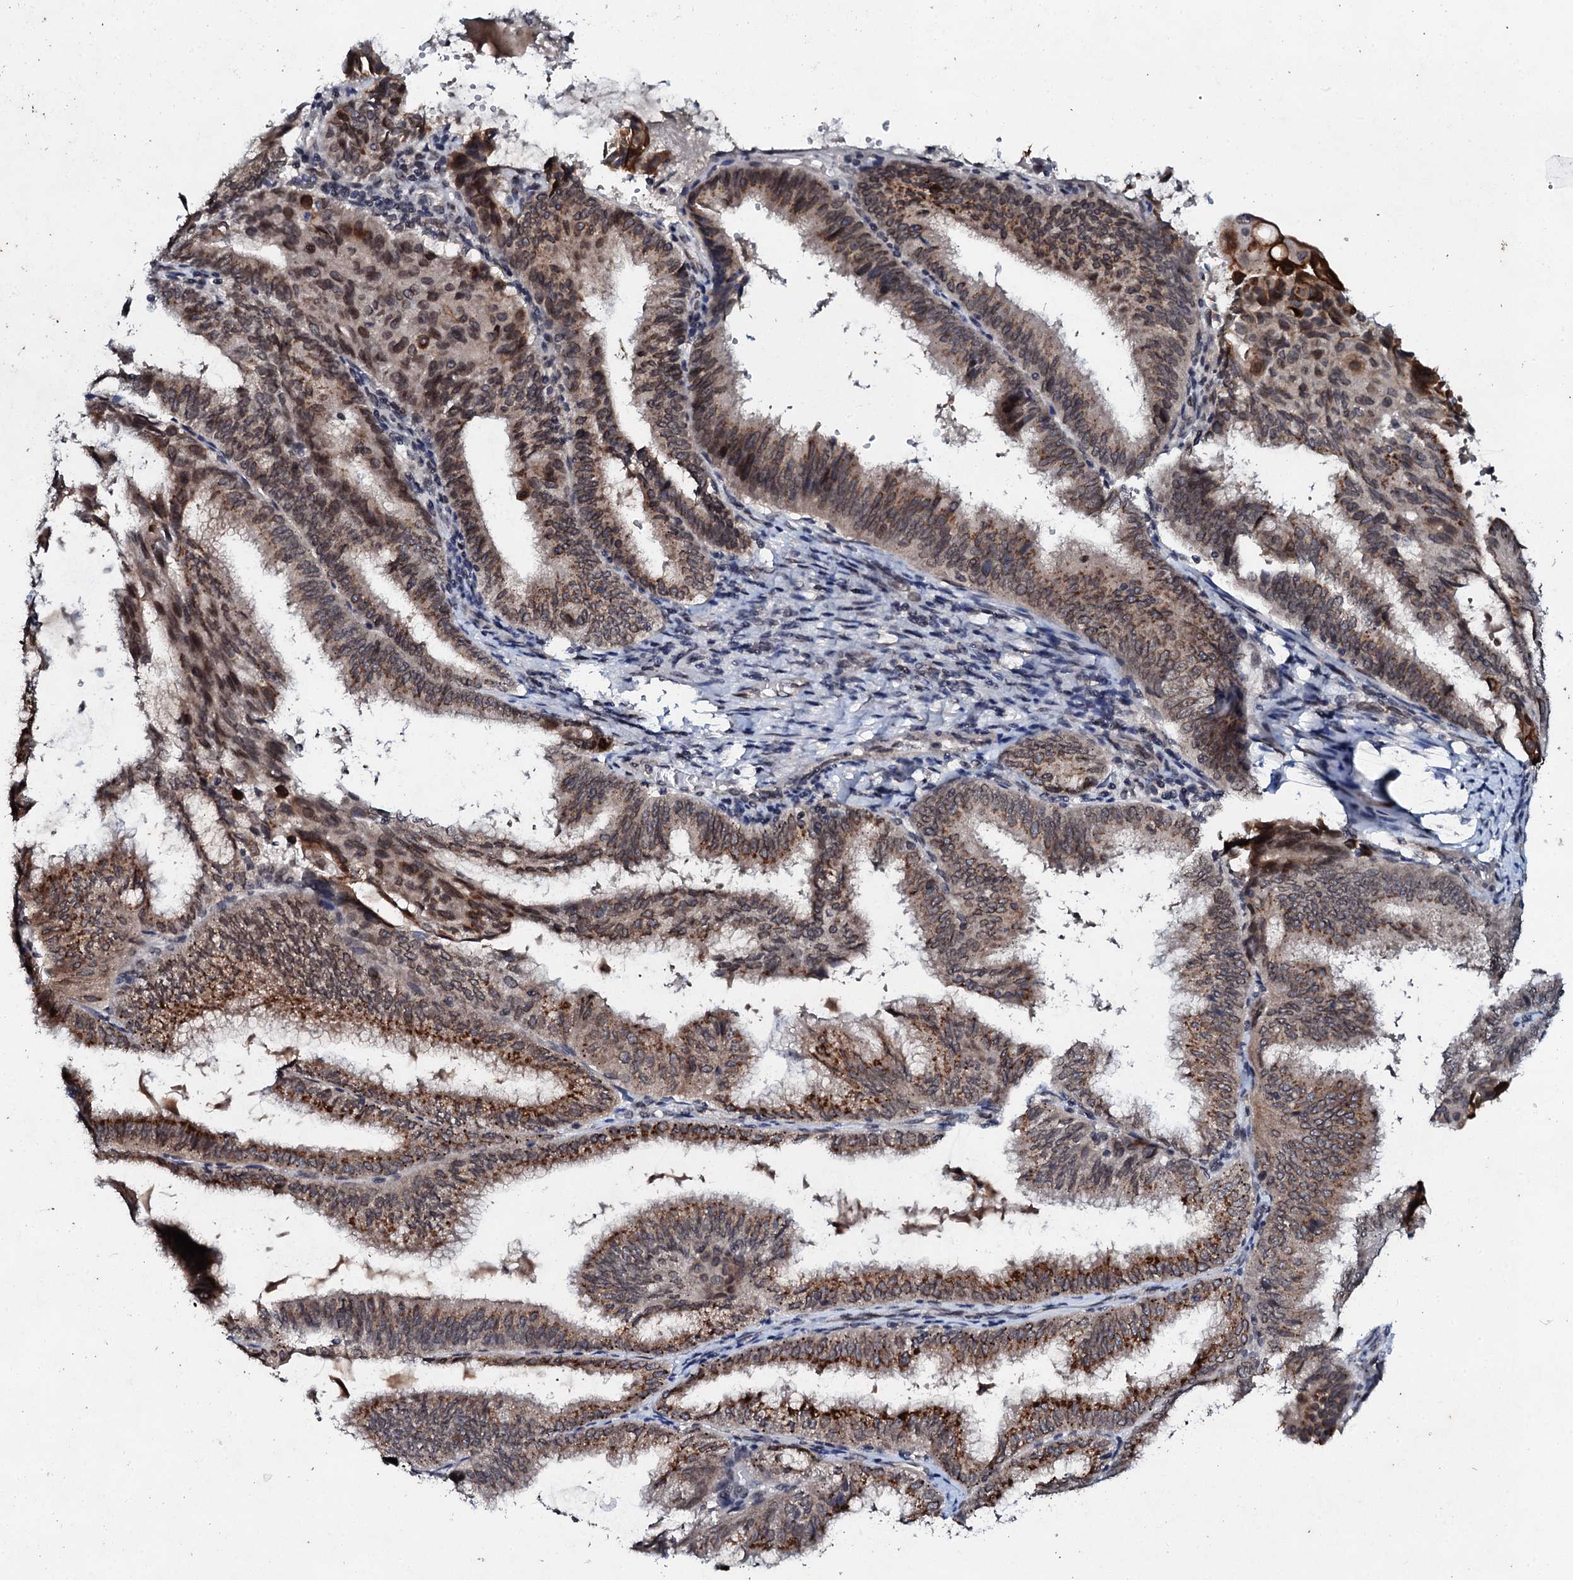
{"staining": {"intensity": "moderate", "quantity": ">75%", "location": "cytoplasmic/membranous,nuclear"}, "tissue": "endometrial cancer", "cell_type": "Tumor cells", "image_type": "cancer", "snomed": [{"axis": "morphology", "description": "Adenocarcinoma, NOS"}, {"axis": "topography", "description": "Endometrium"}], "caption": "Immunohistochemistry (DAB (3,3'-diaminobenzidine)) staining of adenocarcinoma (endometrial) shows moderate cytoplasmic/membranous and nuclear protein staining in about >75% of tumor cells. Using DAB (3,3'-diaminobenzidine) (brown) and hematoxylin (blue) stains, captured at high magnification using brightfield microscopy.", "gene": "SNTA1", "patient": {"sex": "female", "age": 49}}